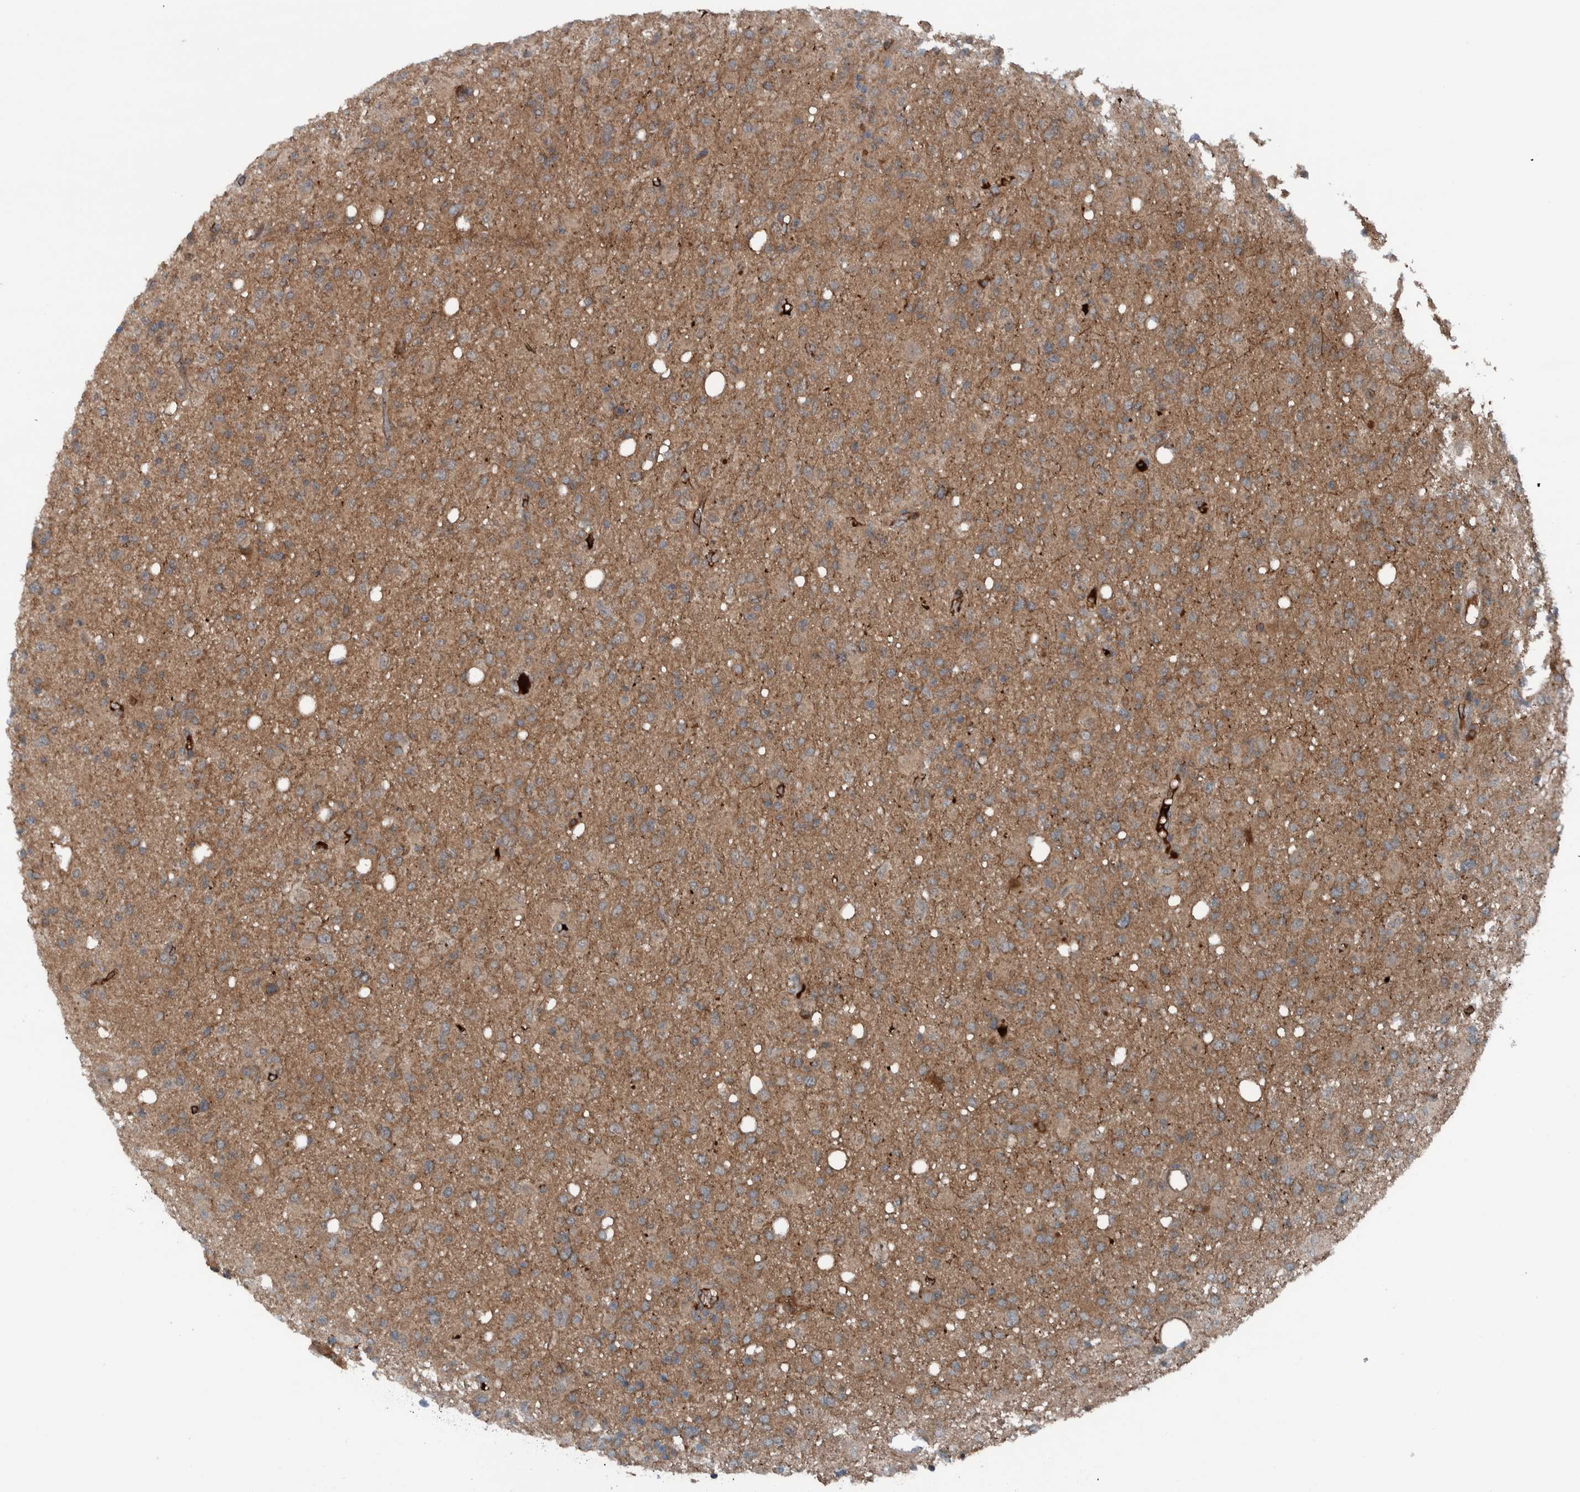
{"staining": {"intensity": "moderate", "quantity": ">75%", "location": "cytoplasmic/membranous"}, "tissue": "glioma", "cell_type": "Tumor cells", "image_type": "cancer", "snomed": [{"axis": "morphology", "description": "Glioma, malignant, High grade"}, {"axis": "topography", "description": "Brain"}], "caption": "An image of glioma stained for a protein displays moderate cytoplasmic/membranous brown staining in tumor cells.", "gene": "CUEDC1", "patient": {"sex": "female", "age": 57}}